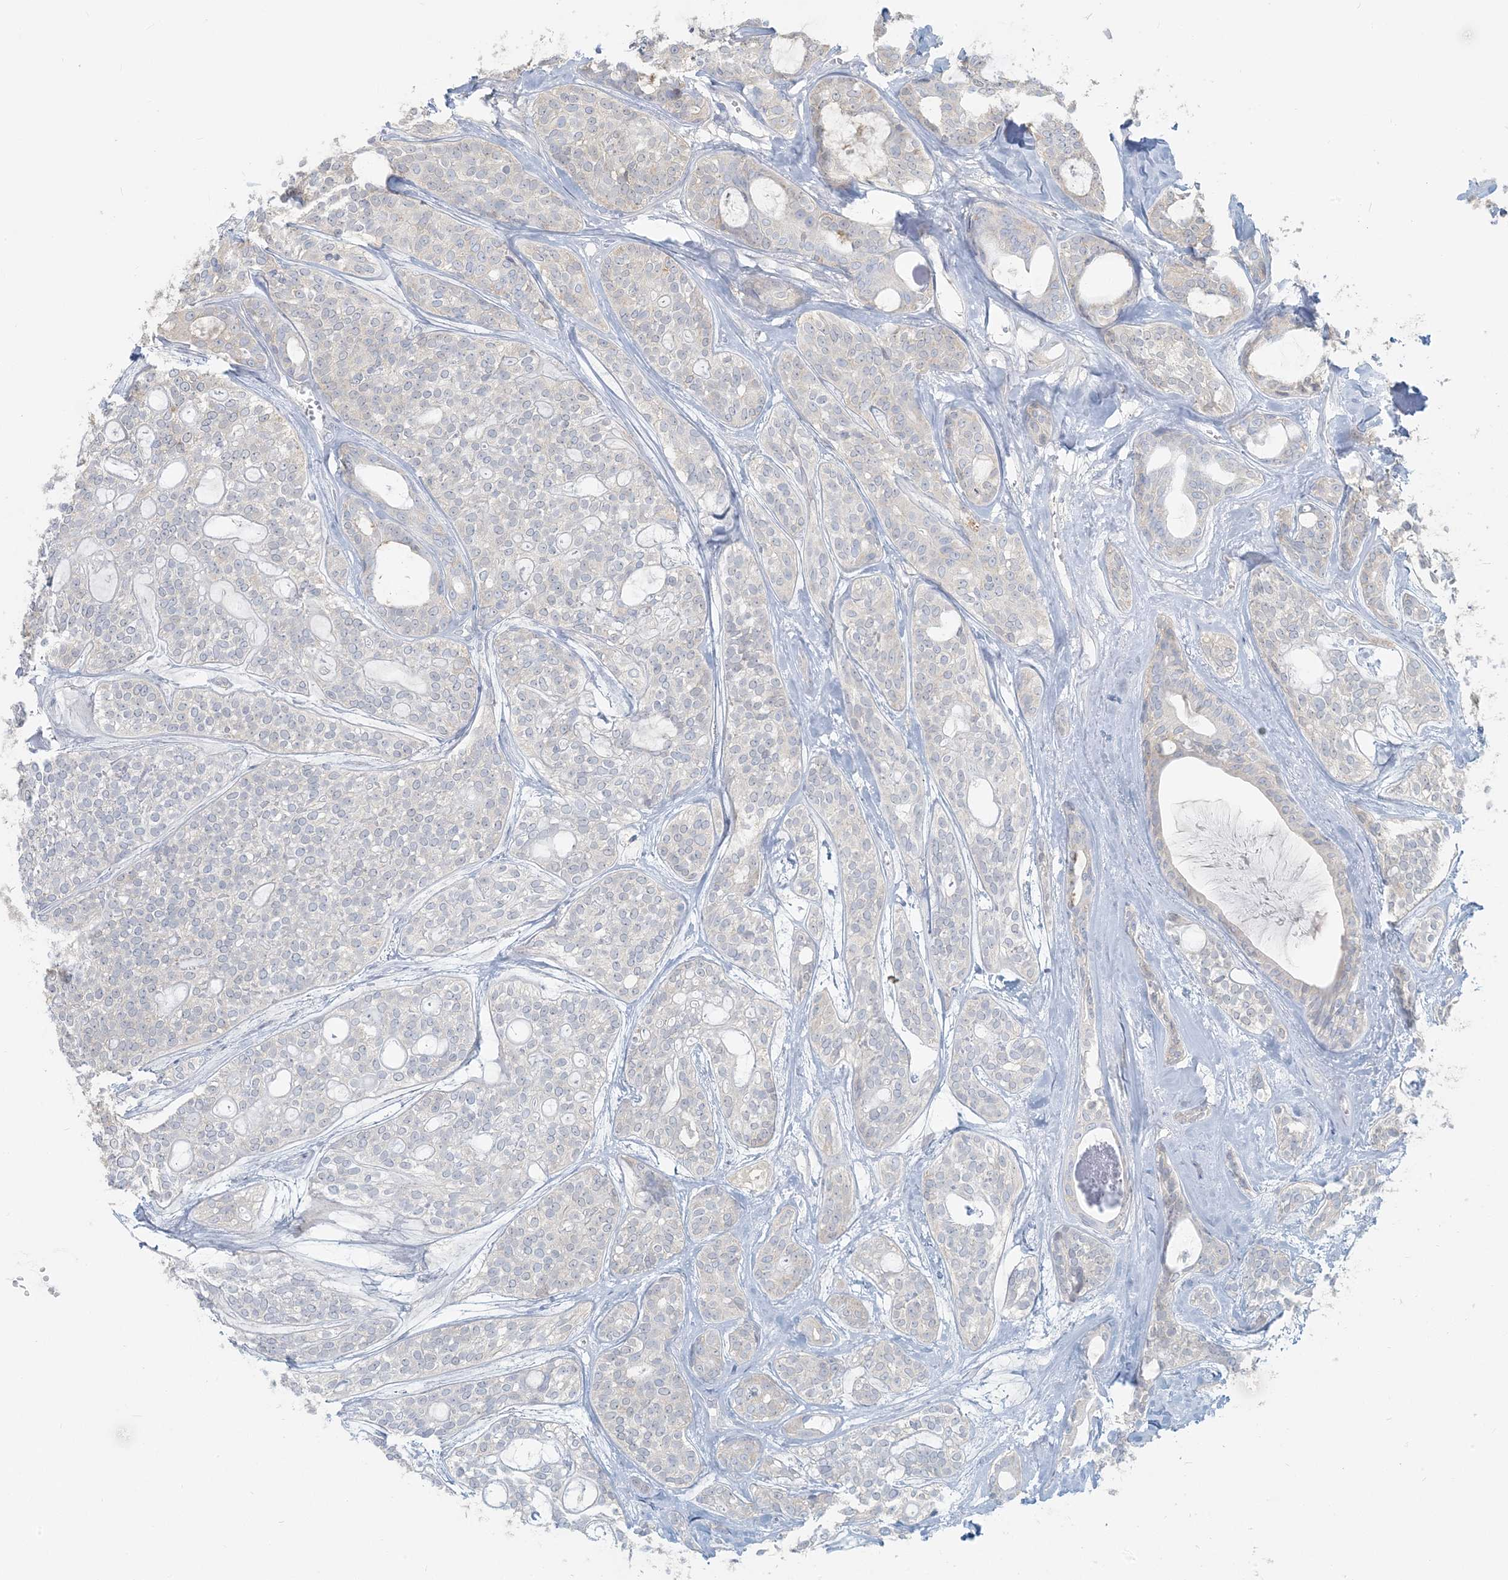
{"staining": {"intensity": "negative", "quantity": "none", "location": "none"}, "tissue": "head and neck cancer", "cell_type": "Tumor cells", "image_type": "cancer", "snomed": [{"axis": "morphology", "description": "Adenocarcinoma, NOS"}, {"axis": "topography", "description": "Head-Neck"}], "caption": "Immunohistochemistry image of neoplastic tissue: adenocarcinoma (head and neck) stained with DAB (3,3'-diaminobenzidine) exhibits no significant protein staining in tumor cells.", "gene": "HACL1", "patient": {"sex": "male", "age": 66}}